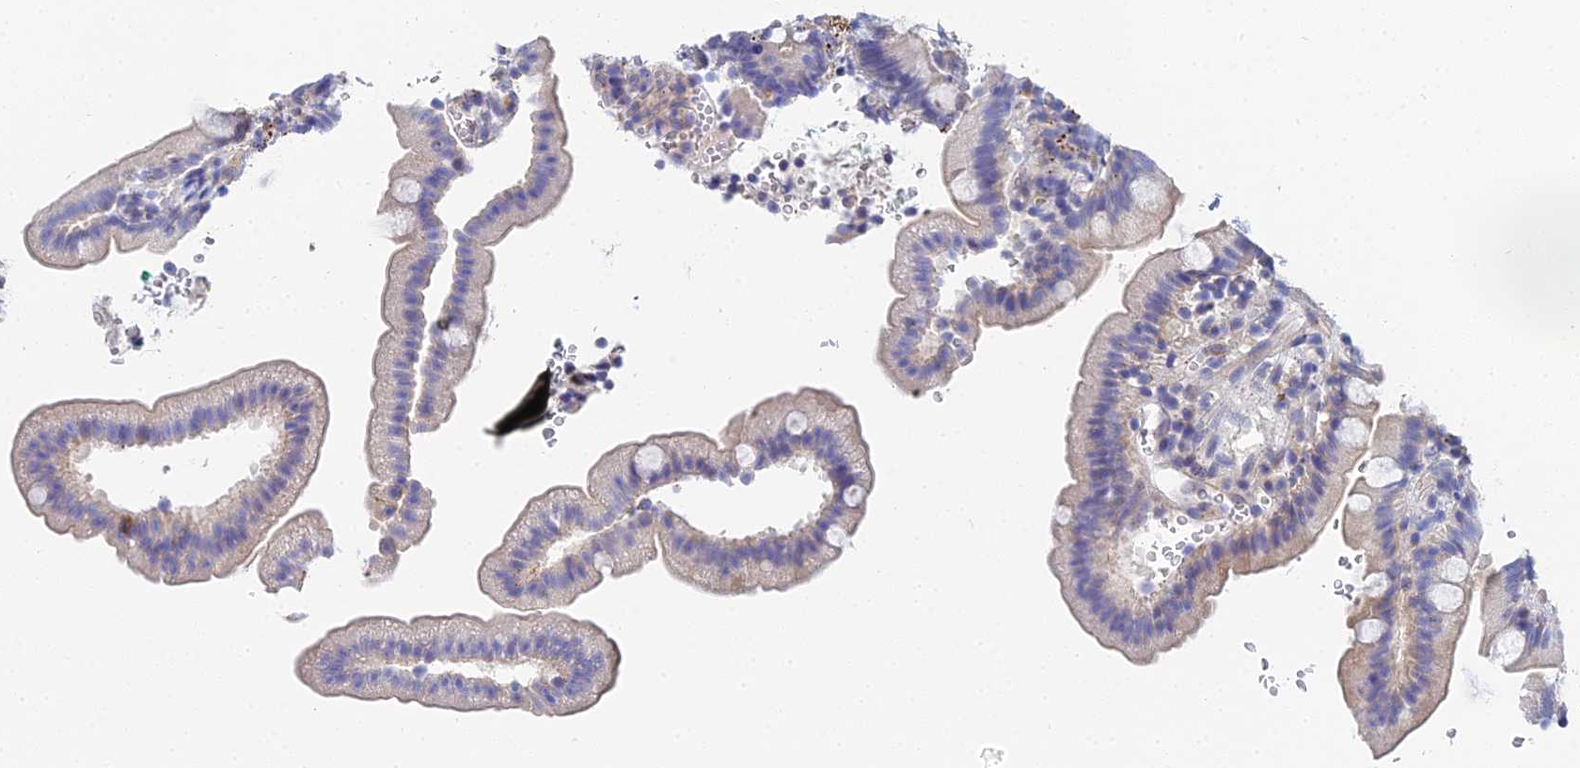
{"staining": {"intensity": "weak", "quantity": "<25%", "location": "cytoplasmic/membranous"}, "tissue": "duodenum", "cell_type": "Glandular cells", "image_type": "normal", "snomed": [{"axis": "morphology", "description": "Normal tissue, NOS"}, {"axis": "topography", "description": "Duodenum"}], "caption": "Immunohistochemistry (IHC) image of unremarkable human duodenum stained for a protein (brown), which exhibits no expression in glandular cells.", "gene": "APOBEC3H", "patient": {"sex": "female", "age": 67}}